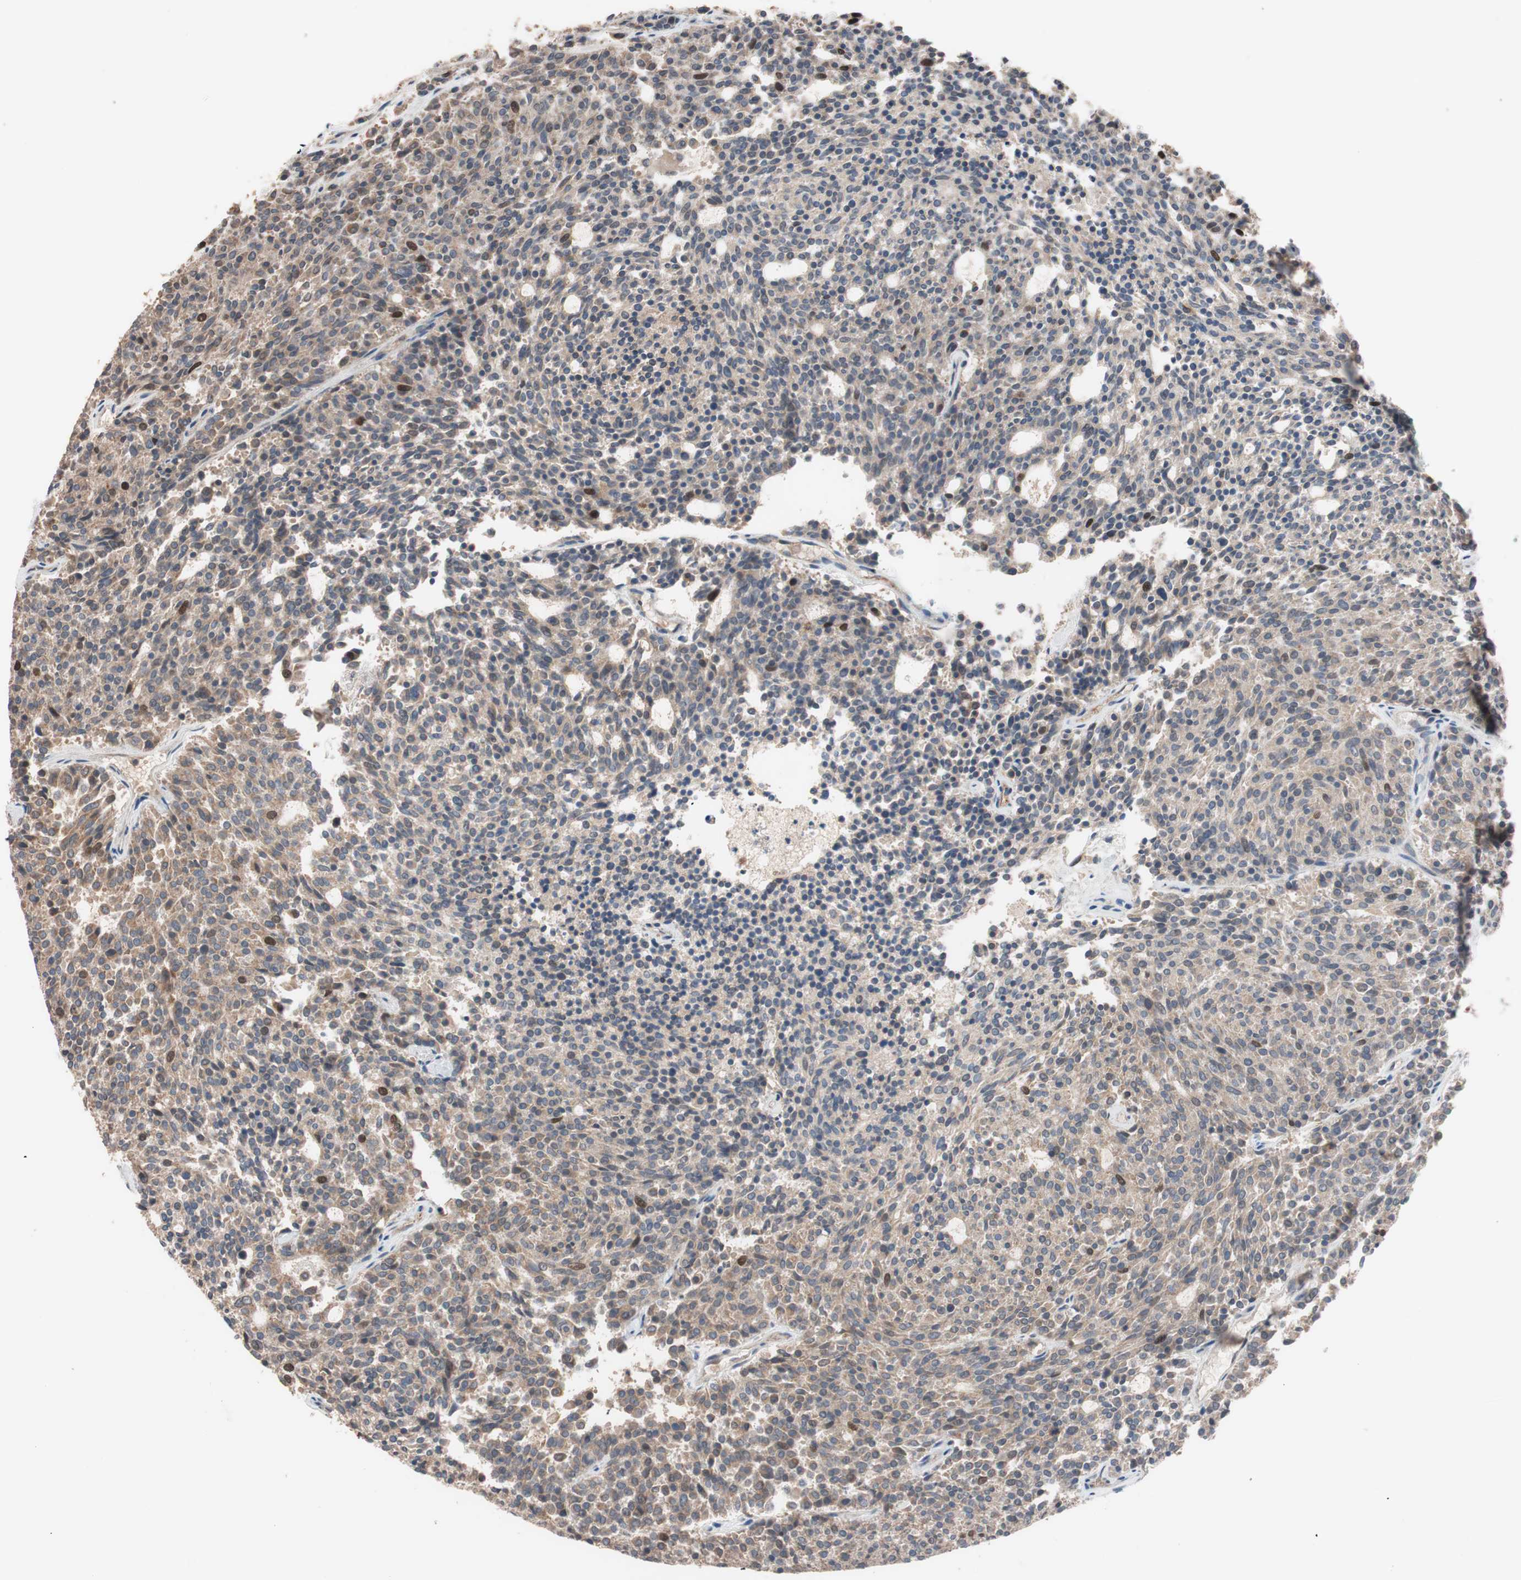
{"staining": {"intensity": "moderate", "quantity": ">75%", "location": "cytoplasmic/membranous"}, "tissue": "carcinoid", "cell_type": "Tumor cells", "image_type": "cancer", "snomed": [{"axis": "morphology", "description": "Carcinoid, malignant, NOS"}, {"axis": "topography", "description": "Pancreas"}], "caption": "Carcinoid (malignant) tissue reveals moderate cytoplasmic/membranous staining in about >75% of tumor cells", "gene": "SDC4", "patient": {"sex": "female", "age": 54}}